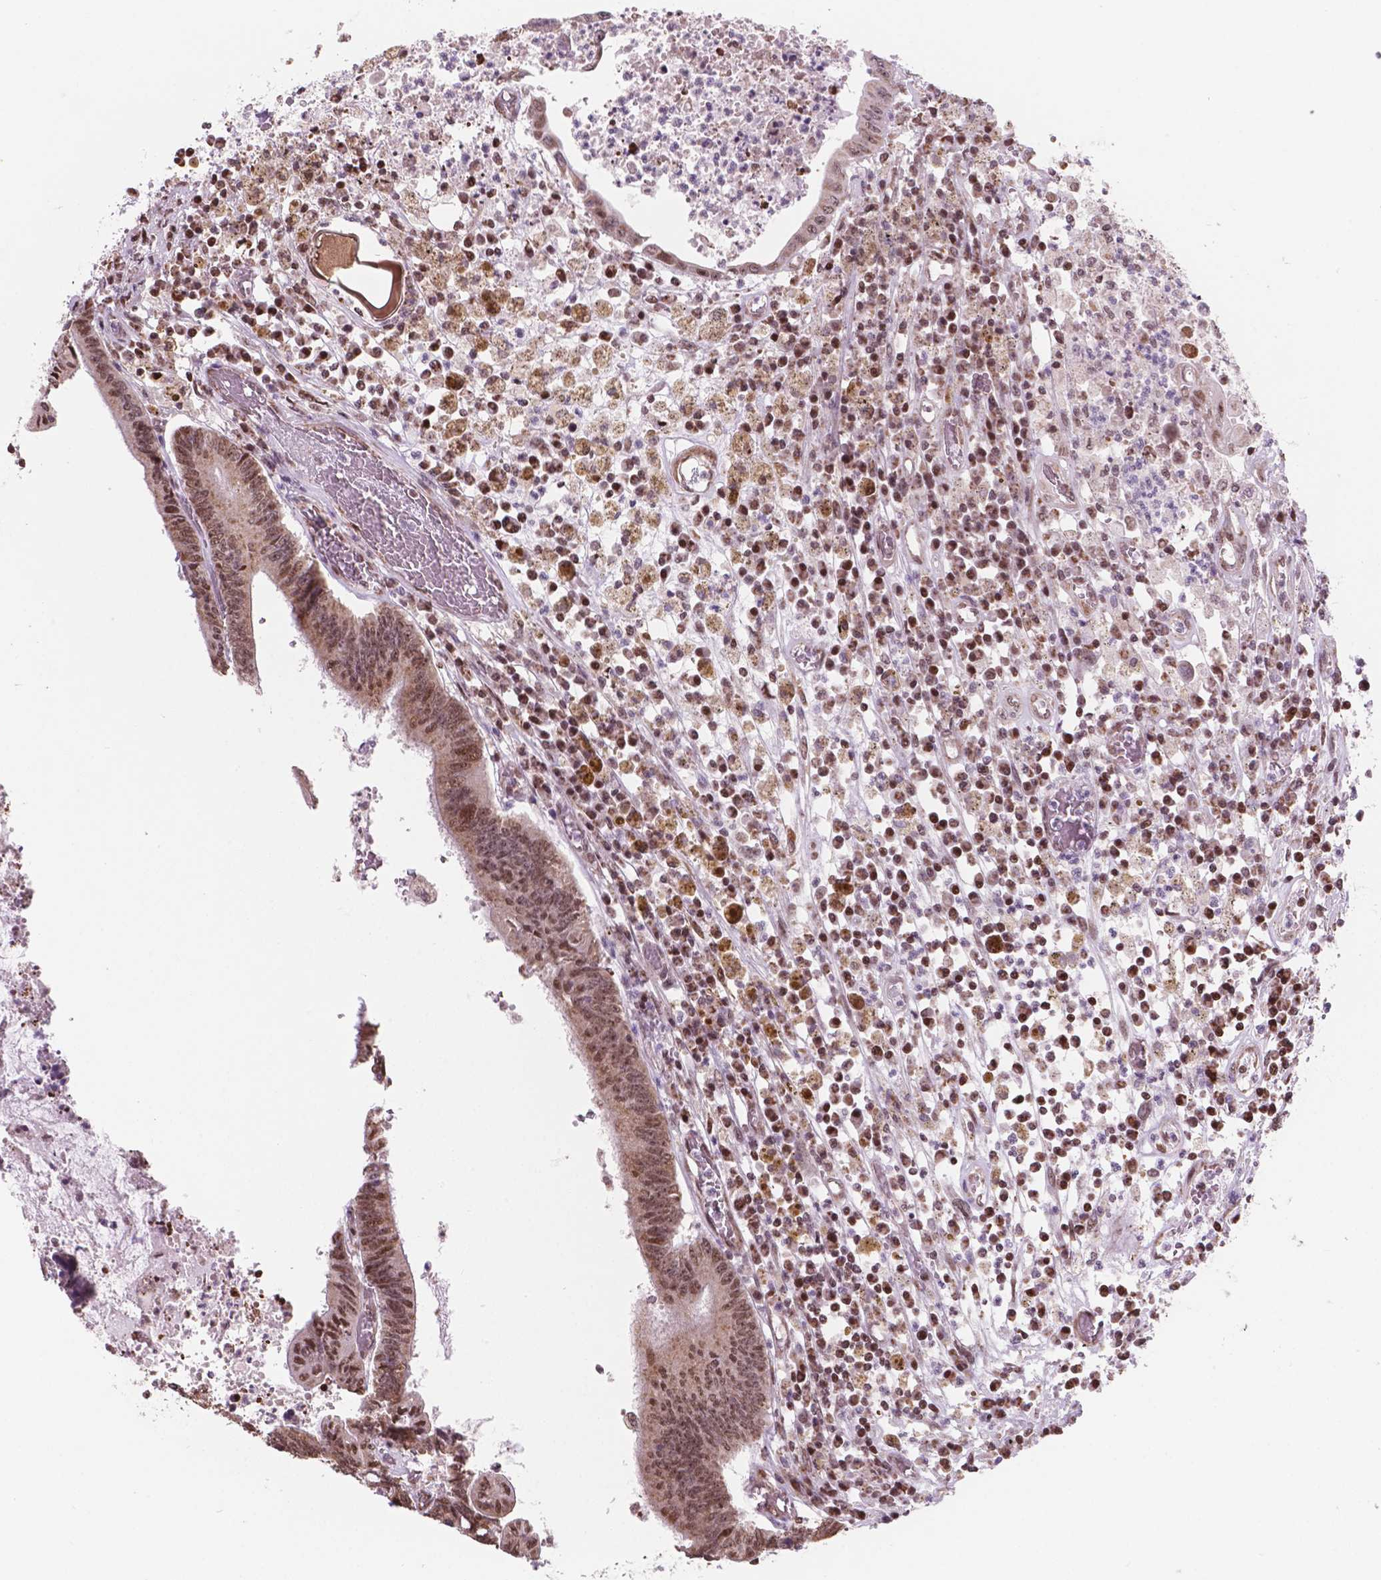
{"staining": {"intensity": "moderate", "quantity": ">75%", "location": "cytoplasmic/membranous,nuclear"}, "tissue": "colorectal cancer", "cell_type": "Tumor cells", "image_type": "cancer", "snomed": [{"axis": "morphology", "description": "Adenocarcinoma, NOS"}, {"axis": "topography", "description": "Rectum"}], "caption": "Colorectal cancer tissue shows moderate cytoplasmic/membranous and nuclear staining in about >75% of tumor cells", "gene": "NDUFA10", "patient": {"sex": "male", "age": 54}}